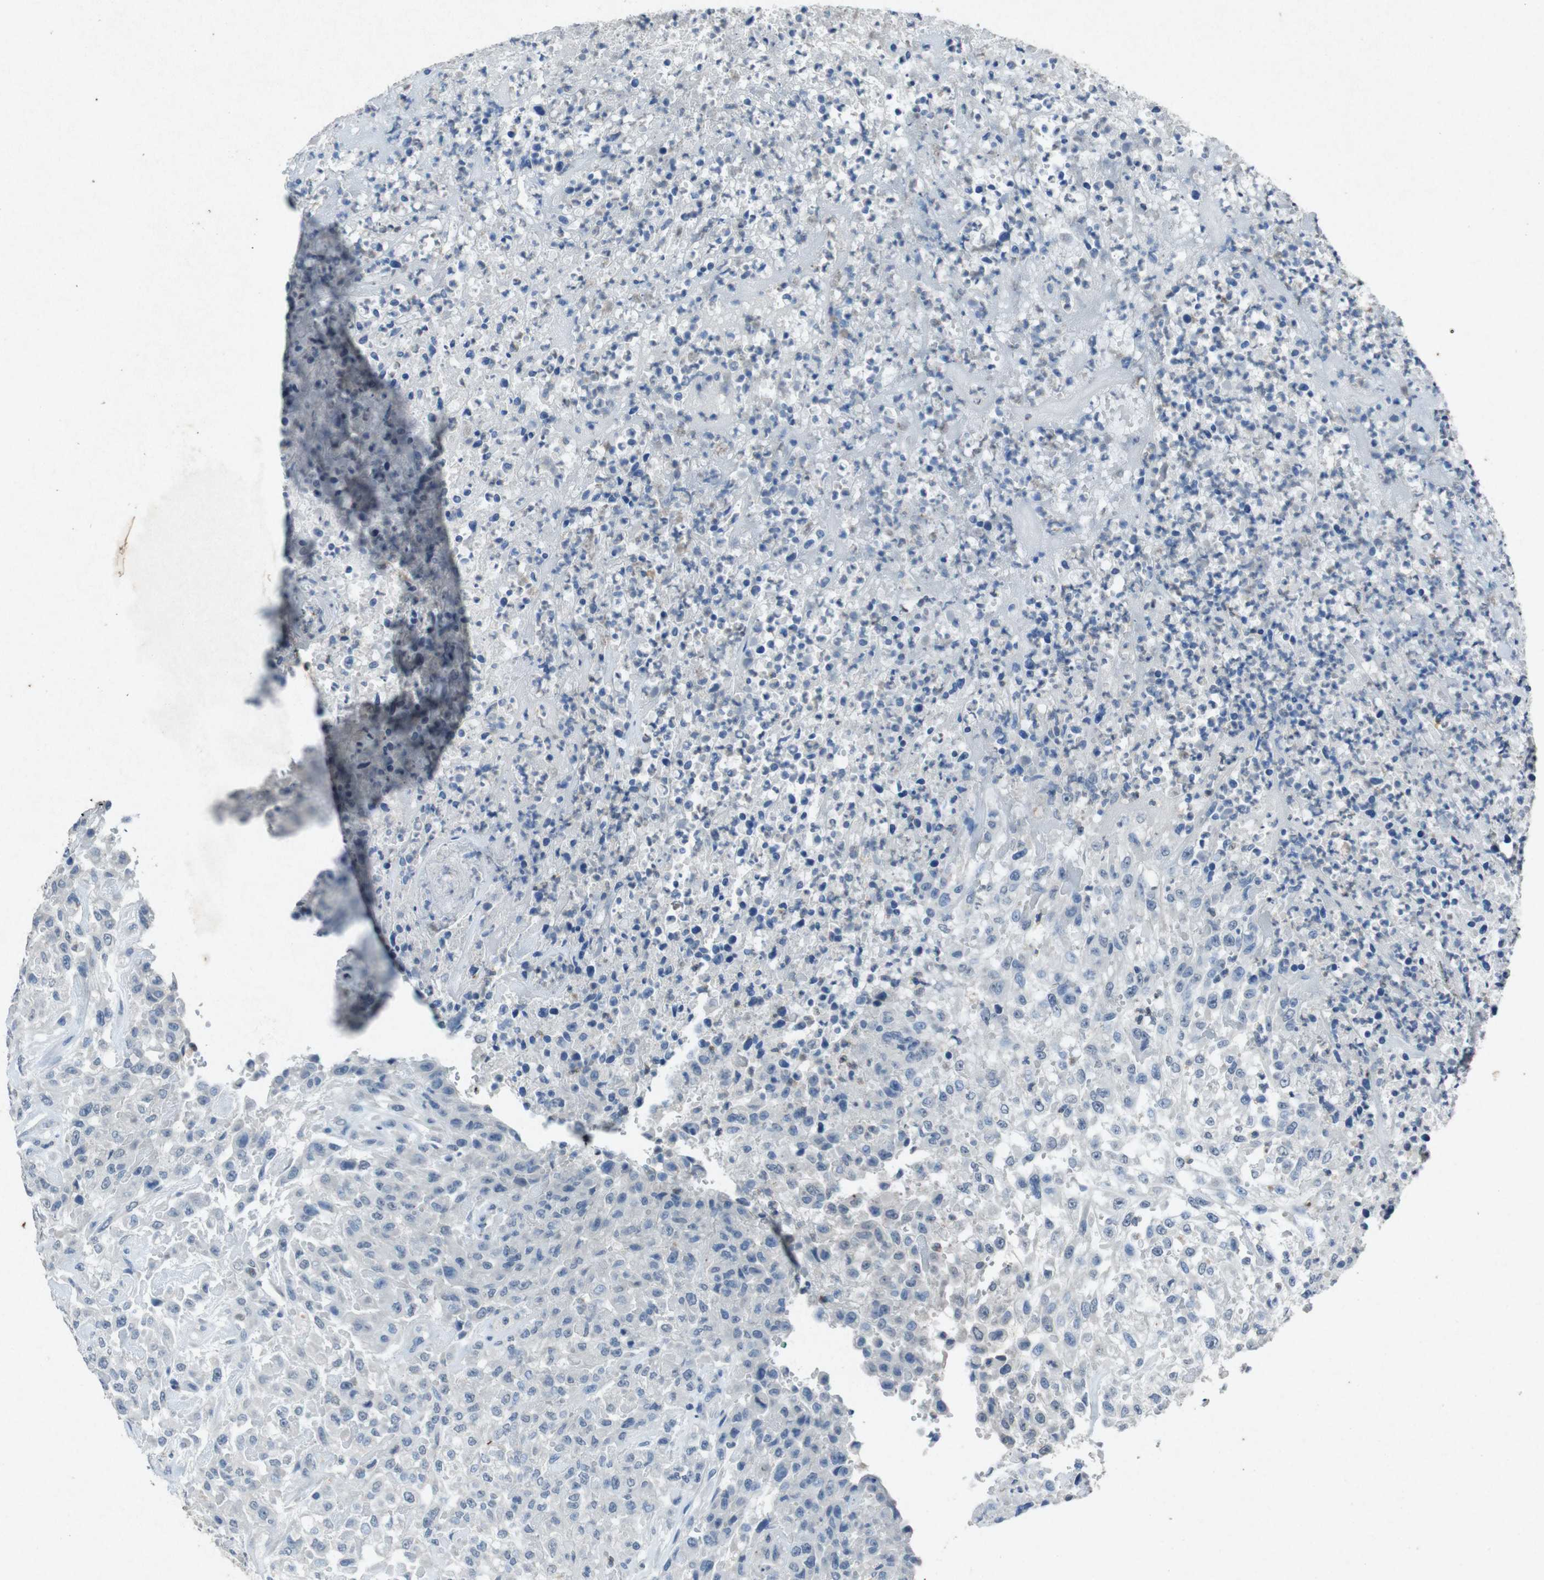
{"staining": {"intensity": "negative", "quantity": "none", "location": "none"}, "tissue": "urothelial cancer", "cell_type": "Tumor cells", "image_type": "cancer", "snomed": [{"axis": "morphology", "description": "Urothelial carcinoma, High grade"}, {"axis": "topography", "description": "Urinary bladder"}], "caption": "Human urothelial cancer stained for a protein using immunohistochemistry displays no staining in tumor cells.", "gene": "STBD1", "patient": {"sex": "male", "age": 46}}